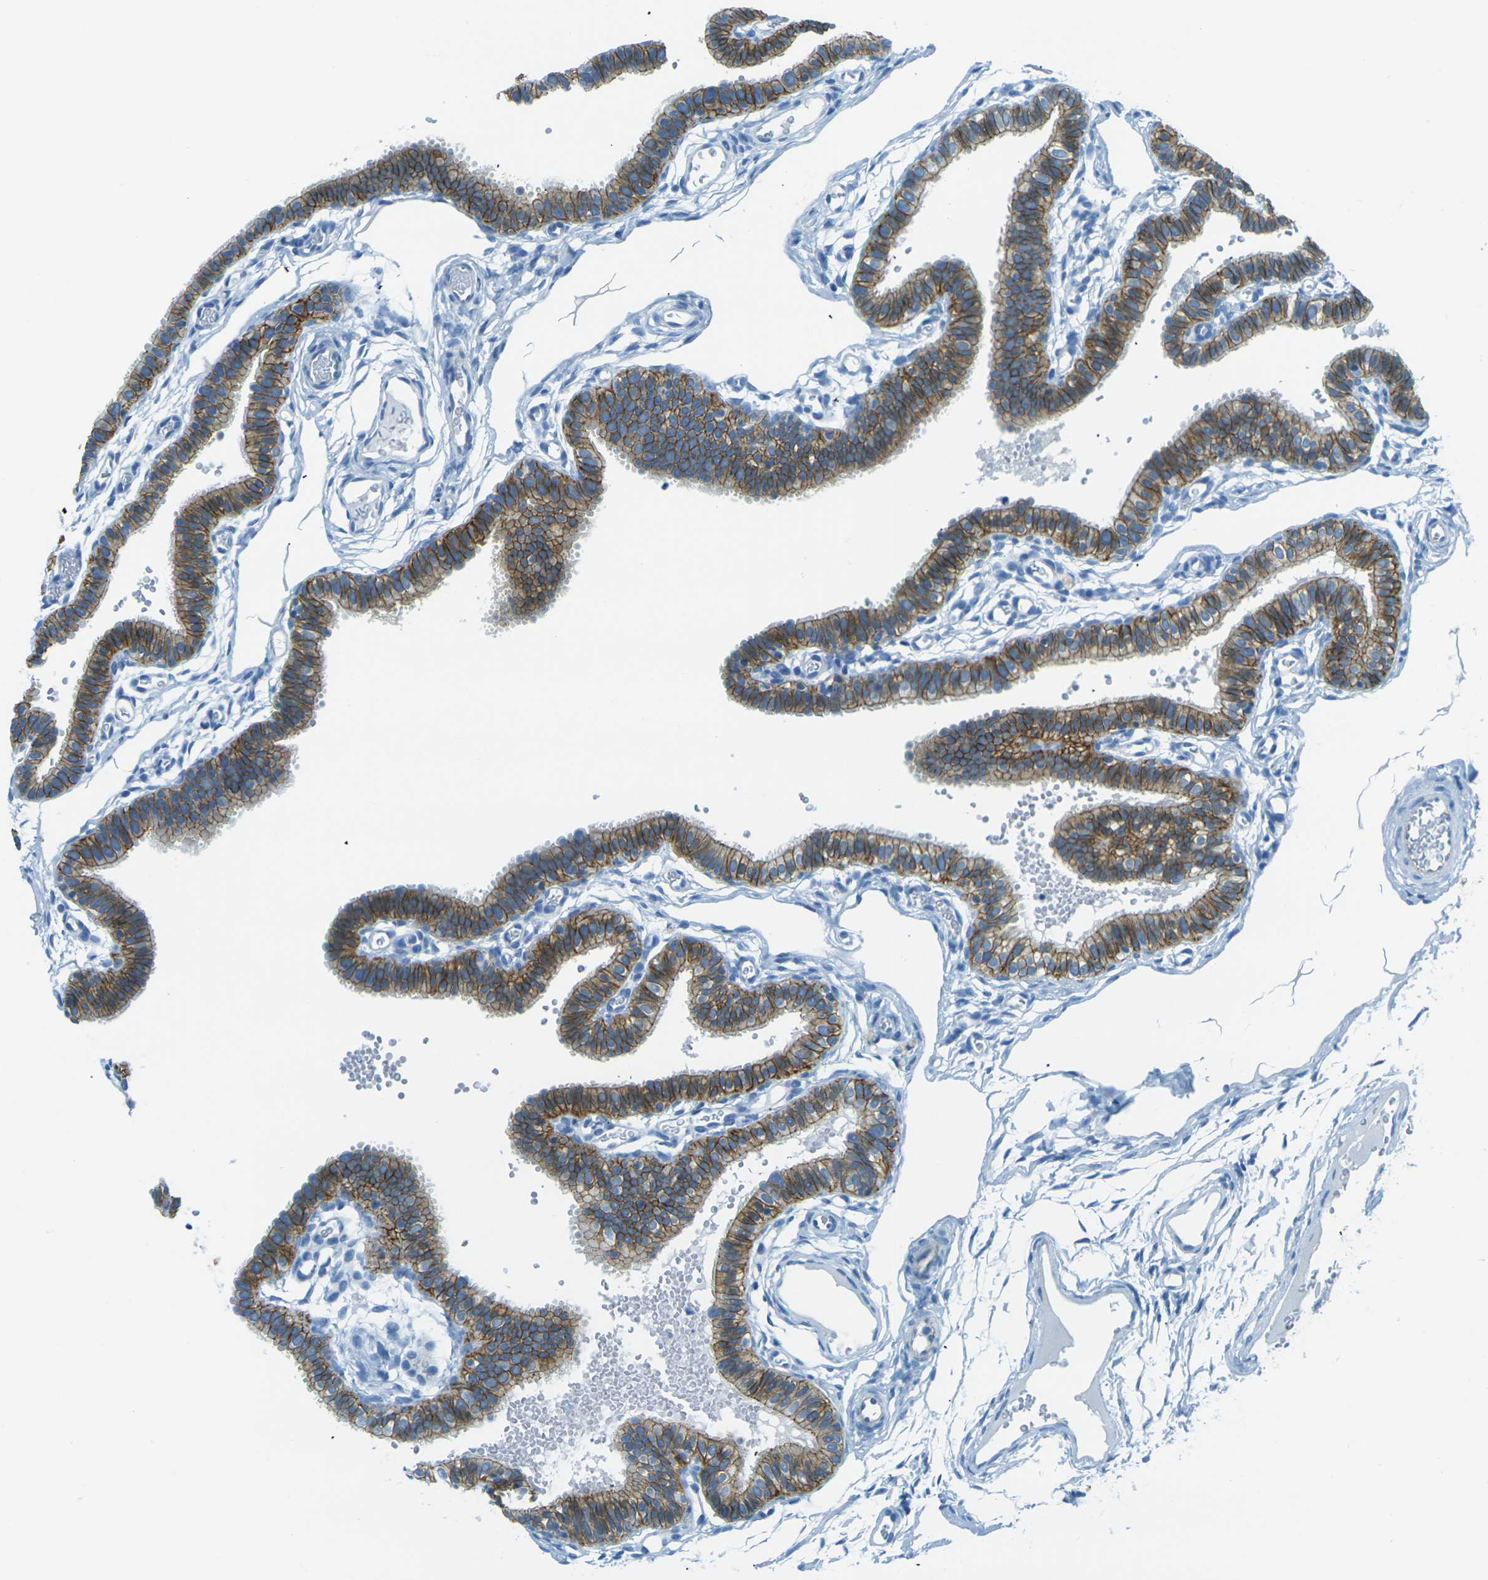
{"staining": {"intensity": "moderate", "quantity": ">75%", "location": "cytoplasmic/membranous"}, "tissue": "fallopian tube", "cell_type": "Glandular cells", "image_type": "normal", "snomed": [{"axis": "morphology", "description": "Normal tissue, NOS"}, {"axis": "topography", "description": "Fallopian tube"}, {"axis": "topography", "description": "Placenta"}], "caption": "Protein expression analysis of benign human fallopian tube reveals moderate cytoplasmic/membranous staining in approximately >75% of glandular cells. The staining was performed using DAB to visualize the protein expression in brown, while the nuclei were stained in blue with hematoxylin (Magnification: 20x).", "gene": "OCLN", "patient": {"sex": "female", "age": 34}}